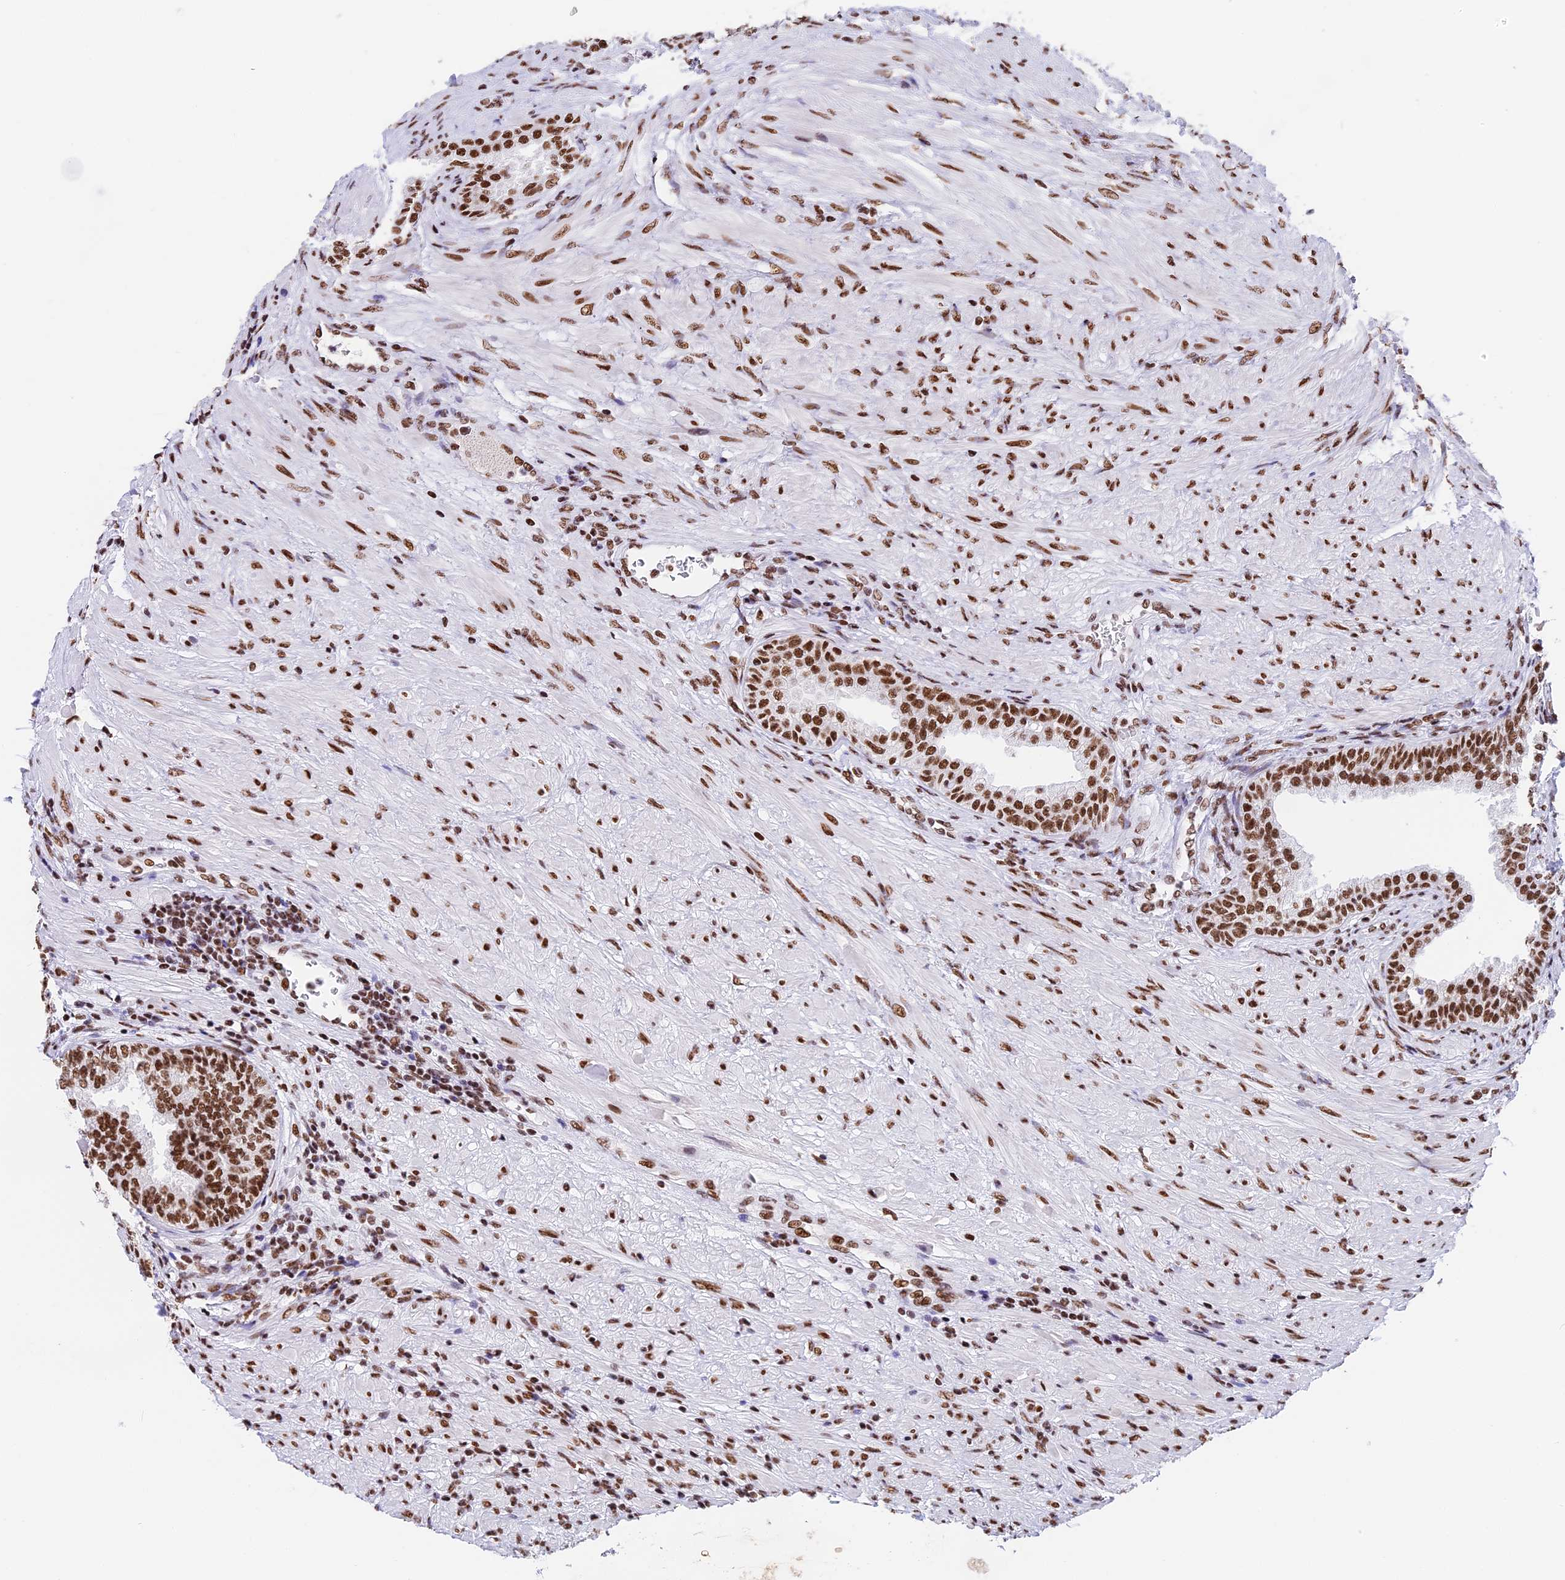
{"staining": {"intensity": "strong", "quantity": ">75%", "location": "nuclear"}, "tissue": "prostate", "cell_type": "Glandular cells", "image_type": "normal", "snomed": [{"axis": "morphology", "description": "Normal tissue, NOS"}, {"axis": "topography", "description": "Prostate"}], "caption": "Human prostate stained with a brown dye shows strong nuclear positive expression in about >75% of glandular cells.", "gene": "SBNO1", "patient": {"sex": "male", "age": 76}}